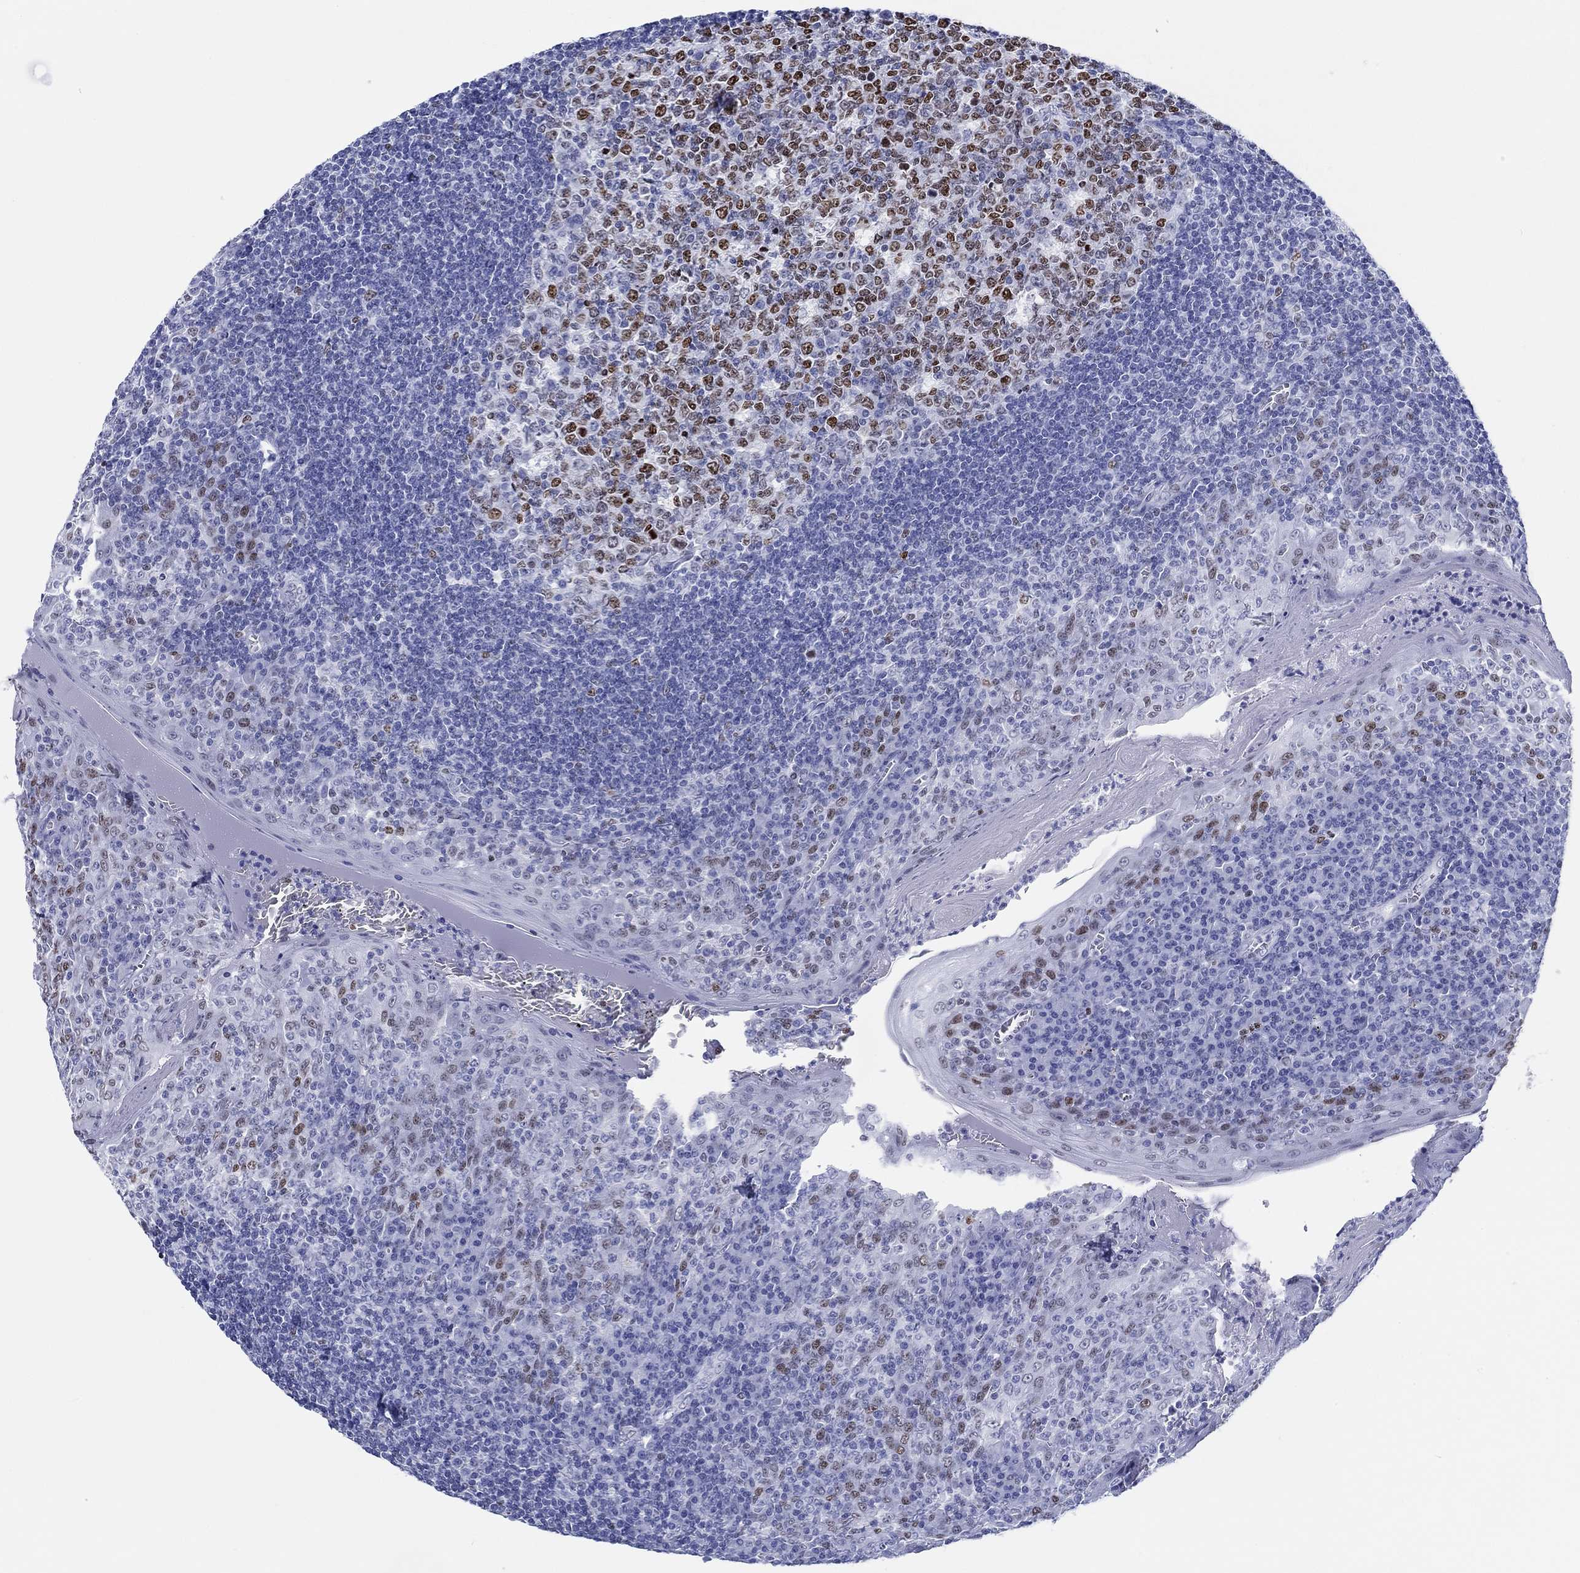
{"staining": {"intensity": "moderate", "quantity": "25%-75%", "location": "nuclear"}, "tissue": "tonsil", "cell_type": "Germinal center cells", "image_type": "normal", "snomed": [{"axis": "morphology", "description": "Normal tissue, NOS"}, {"axis": "topography", "description": "Tonsil"}], "caption": "This micrograph shows unremarkable tonsil stained with immunohistochemistry to label a protein in brown. The nuclear of germinal center cells show moderate positivity for the protein. Nuclei are counter-stained blue.", "gene": "H1", "patient": {"sex": "female", "age": 13}}